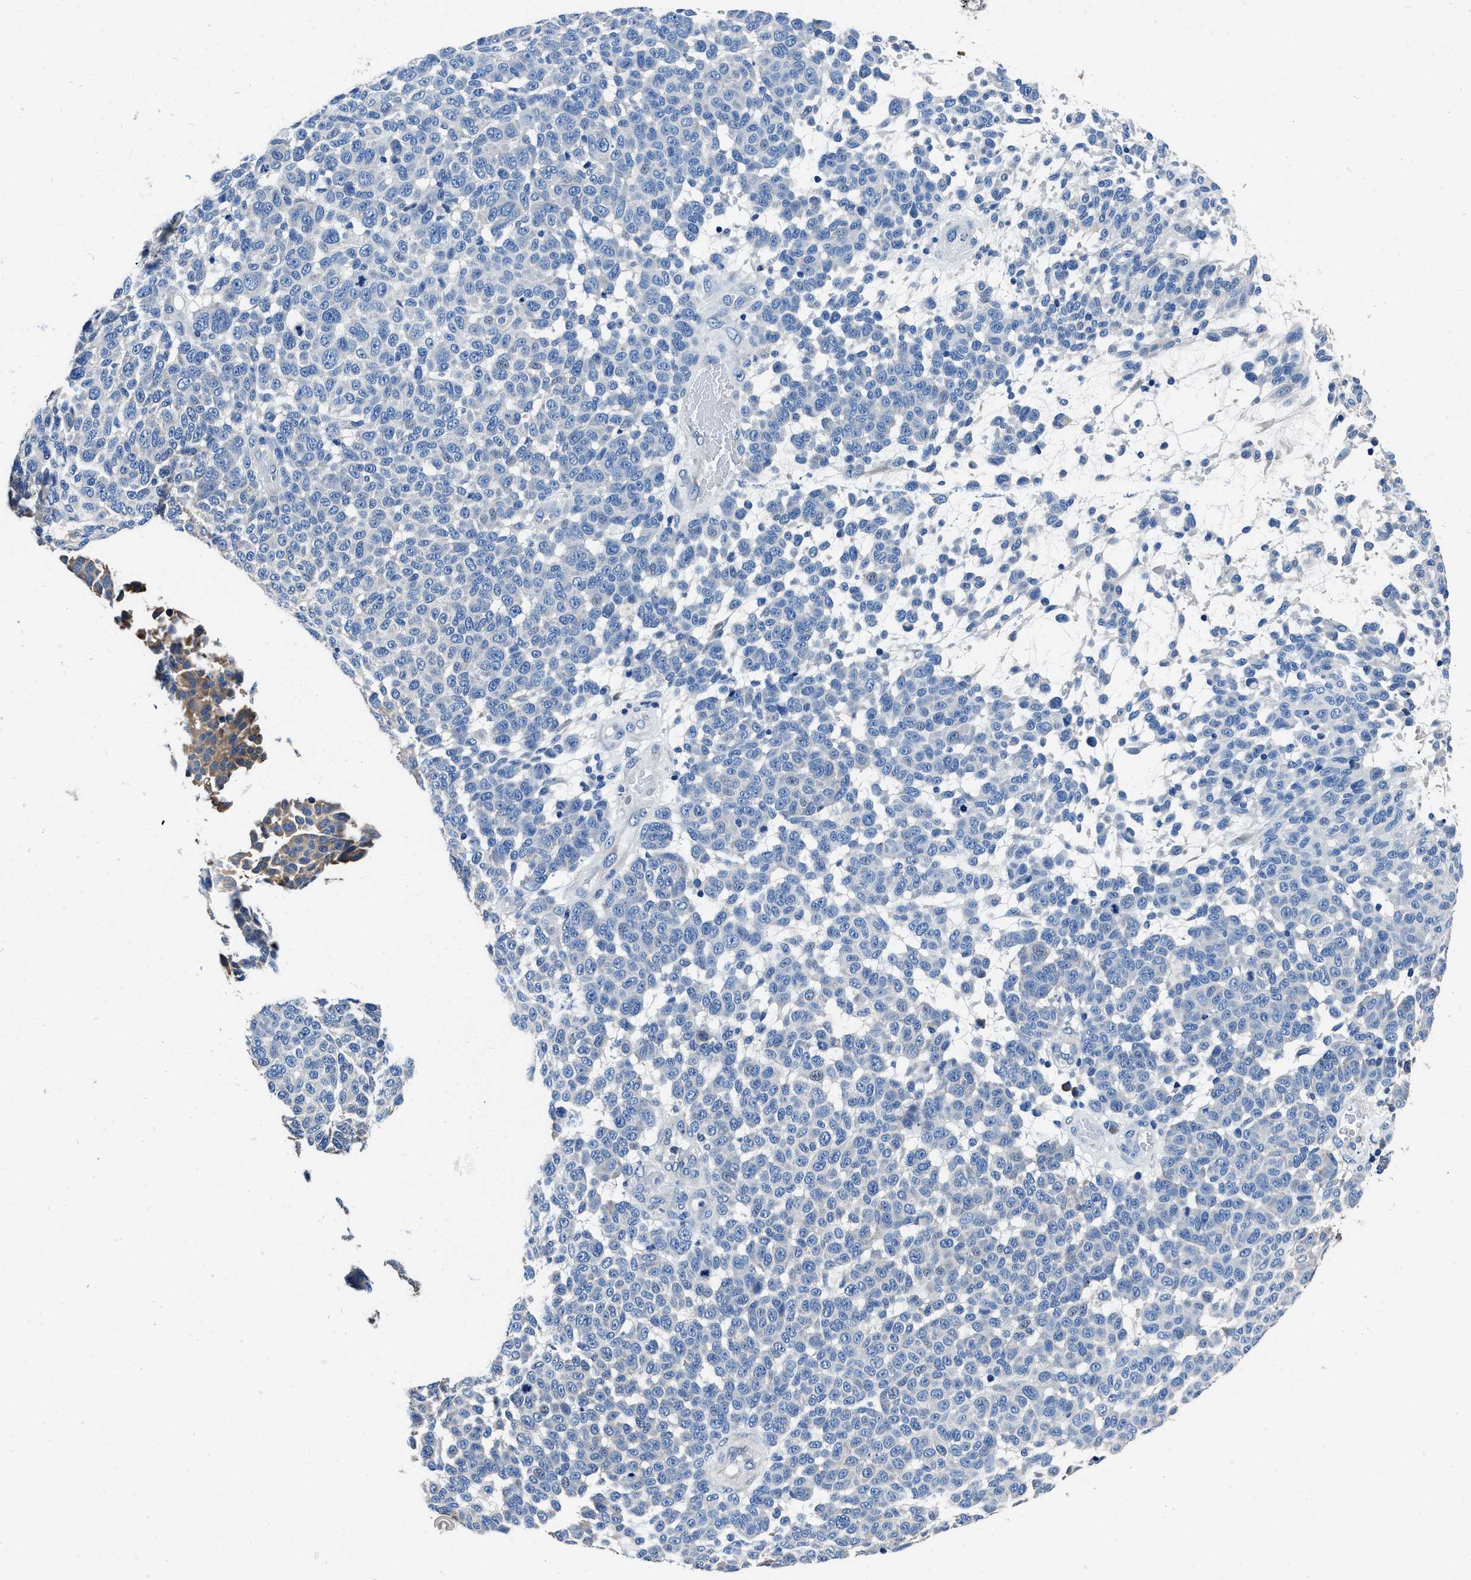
{"staining": {"intensity": "negative", "quantity": "none", "location": "none"}, "tissue": "melanoma", "cell_type": "Tumor cells", "image_type": "cancer", "snomed": [{"axis": "morphology", "description": "Malignant melanoma, NOS"}, {"axis": "topography", "description": "Skin"}], "caption": "High magnification brightfield microscopy of malignant melanoma stained with DAB (brown) and counterstained with hematoxylin (blue): tumor cells show no significant expression. Nuclei are stained in blue.", "gene": "NEU1", "patient": {"sex": "male", "age": 59}}